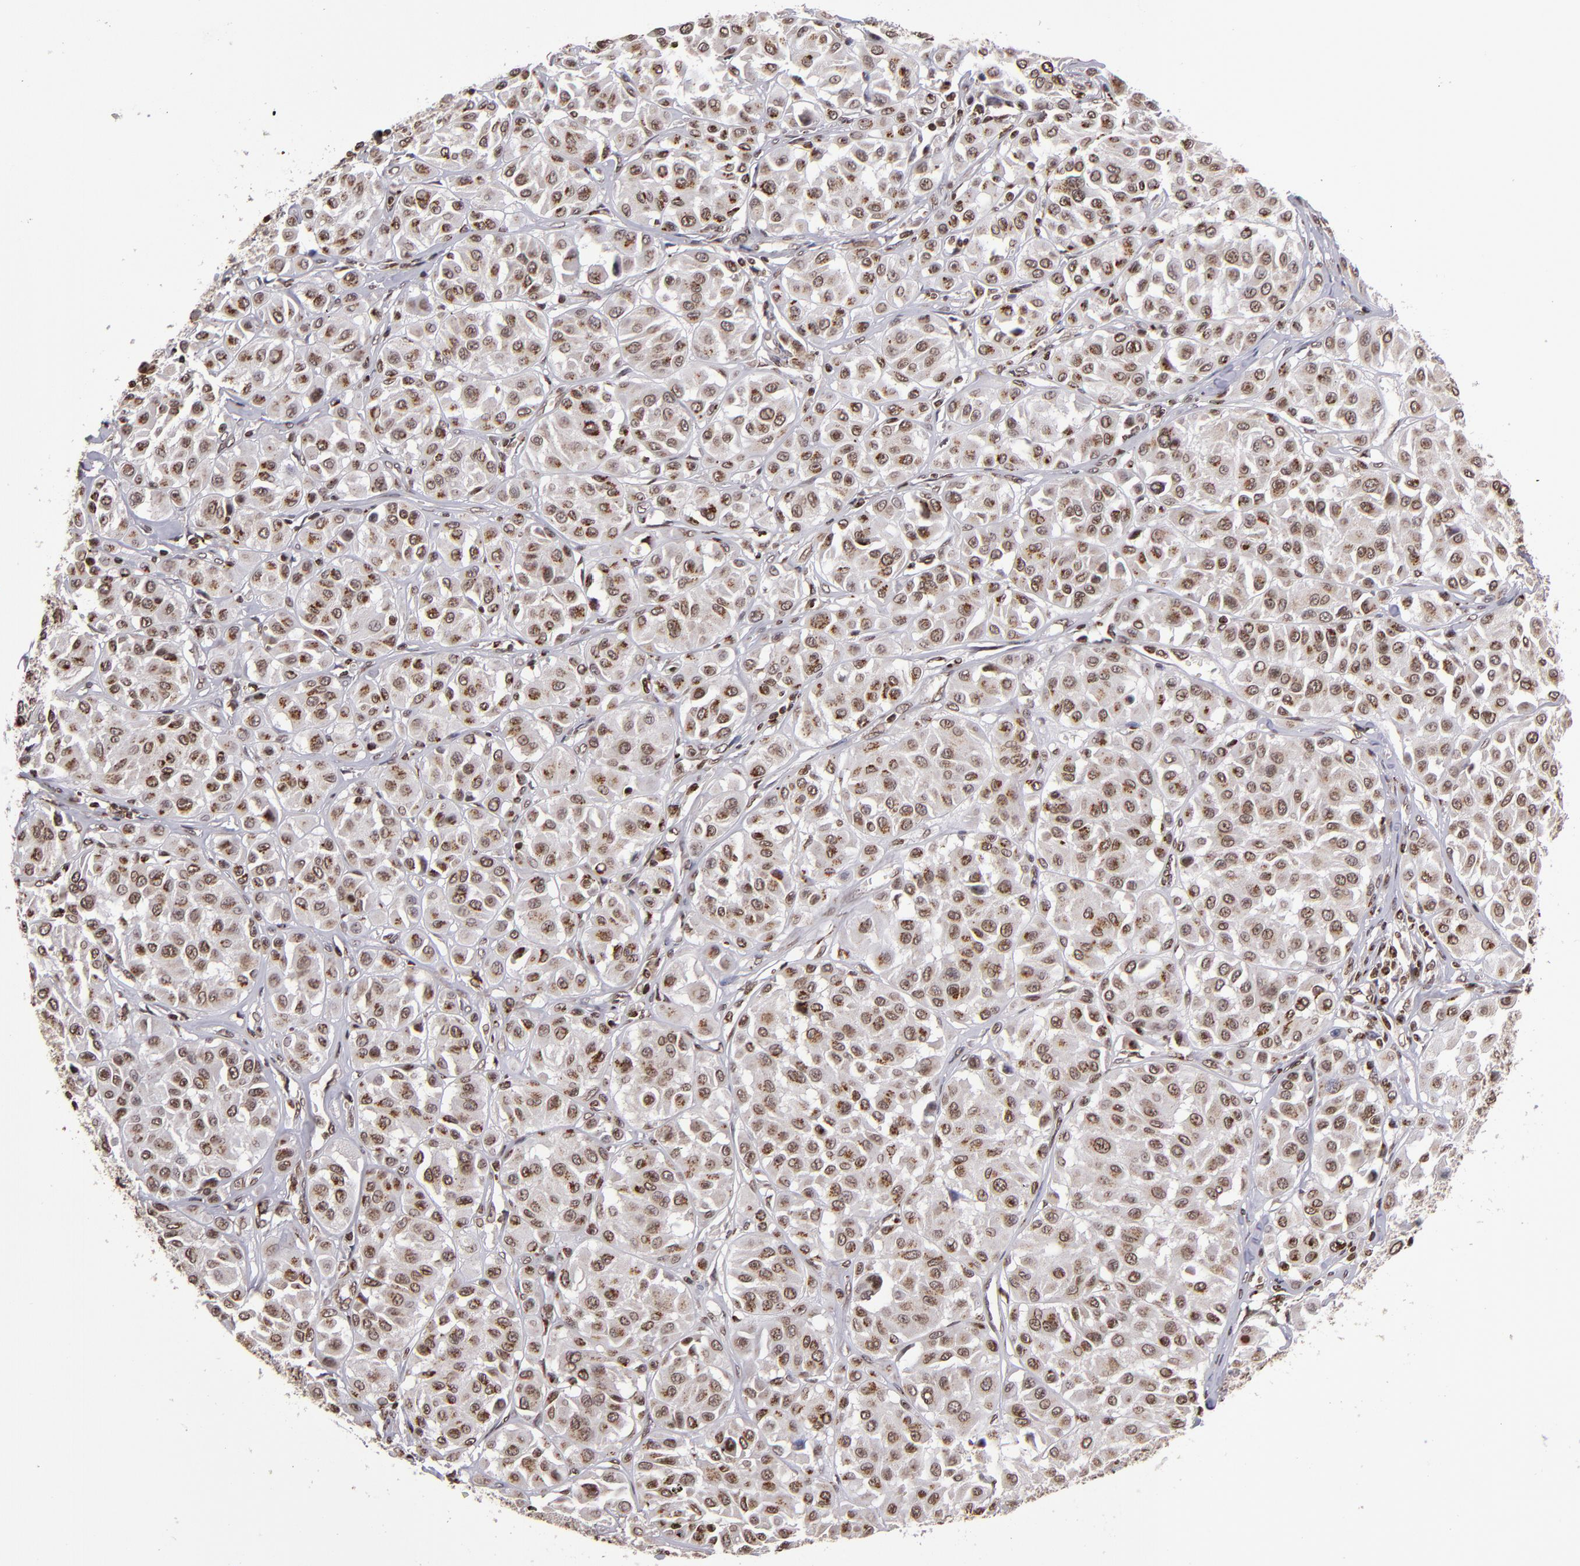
{"staining": {"intensity": "moderate", "quantity": ">75%", "location": "cytoplasmic/membranous,nuclear"}, "tissue": "melanoma", "cell_type": "Tumor cells", "image_type": "cancer", "snomed": [{"axis": "morphology", "description": "Malignant melanoma, Metastatic site"}, {"axis": "topography", "description": "Soft tissue"}], "caption": "Protein staining demonstrates moderate cytoplasmic/membranous and nuclear positivity in about >75% of tumor cells in malignant melanoma (metastatic site).", "gene": "CSDC2", "patient": {"sex": "male", "age": 41}}